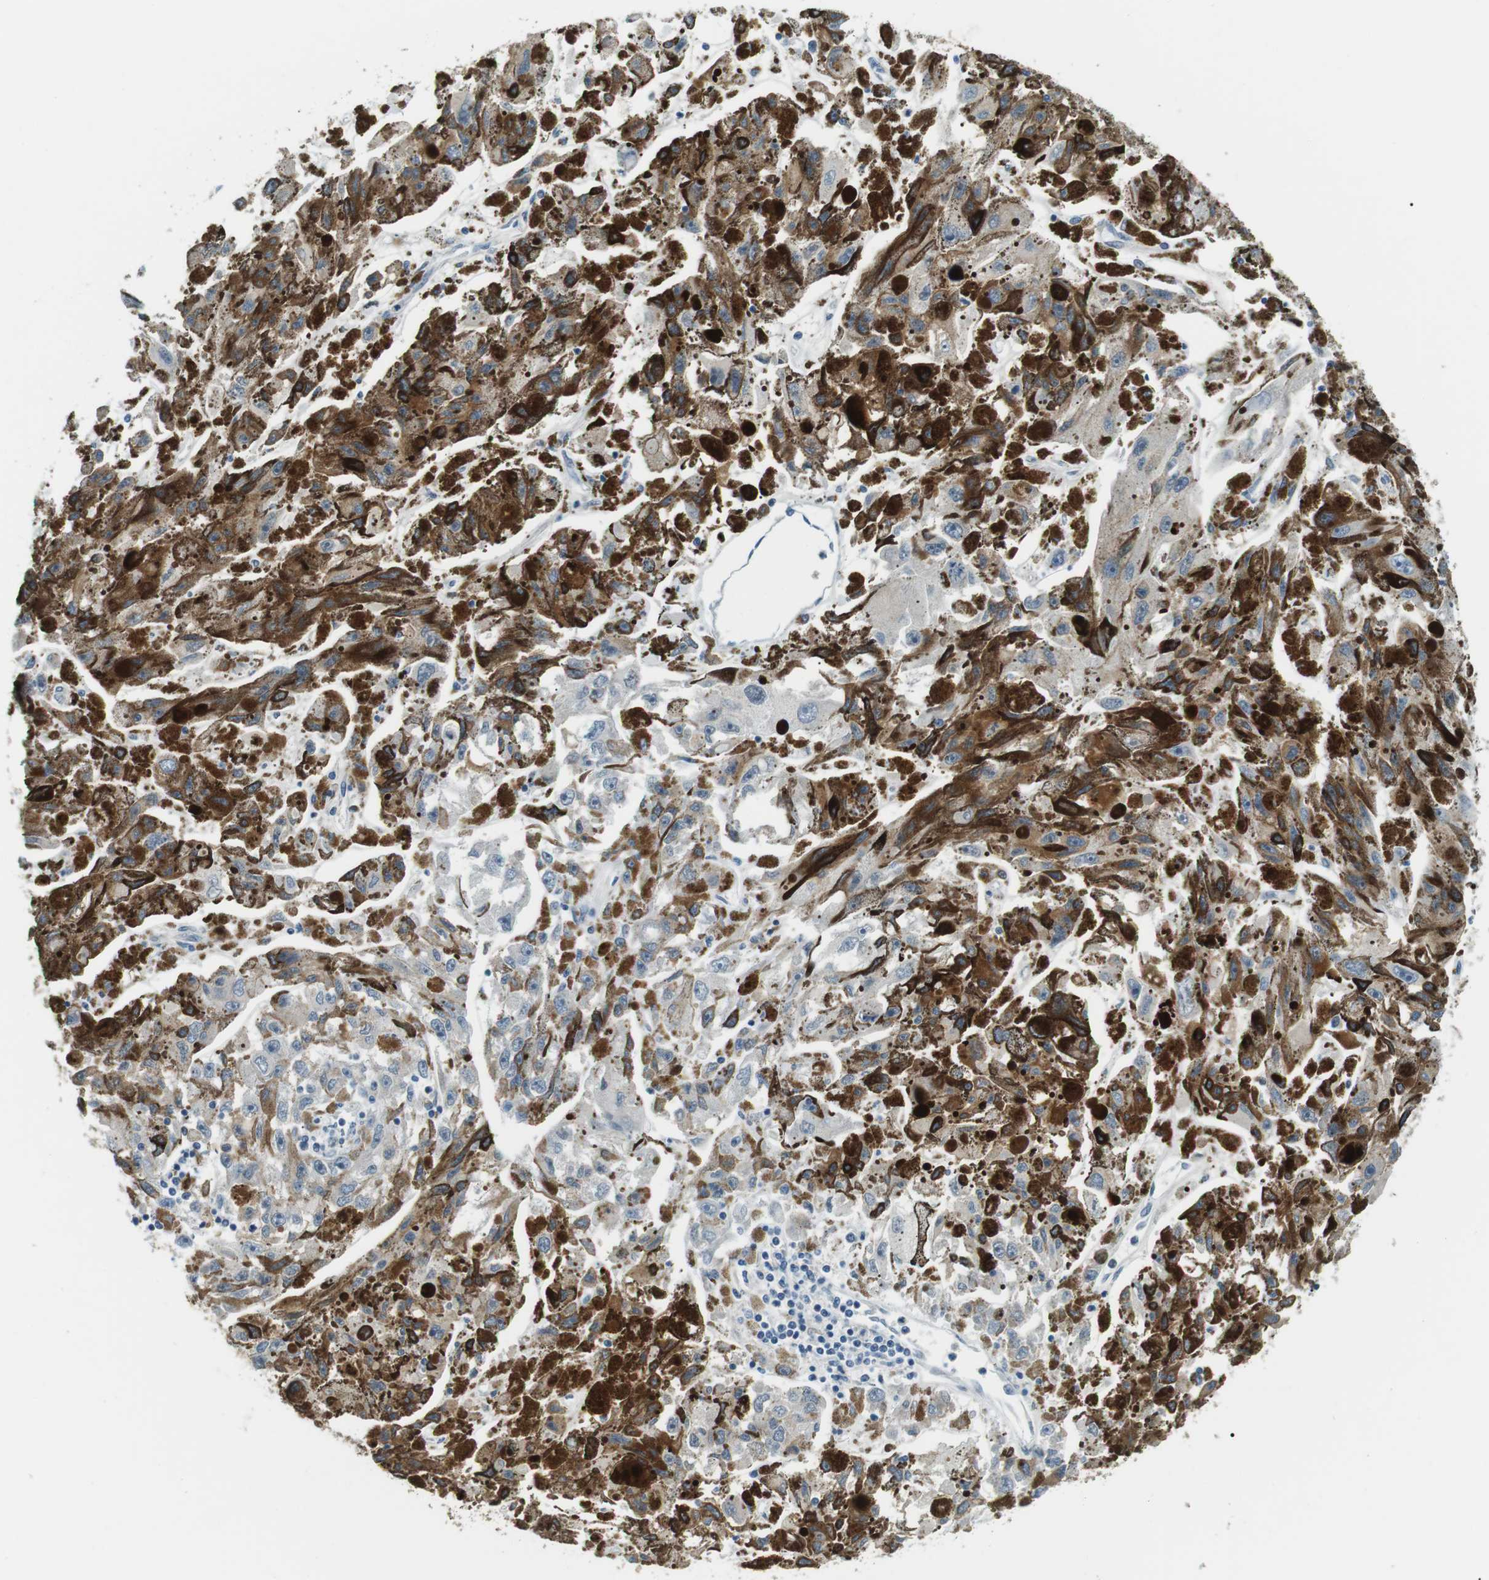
{"staining": {"intensity": "negative", "quantity": "none", "location": "none"}, "tissue": "melanoma", "cell_type": "Tumor cells", "image_type": "cancer", "snomed": [{"axis": "morphology", "description": "Malignant melanoma, NOS"}, {"axis": "topography", "description": "Skin"}], "caption": "Protein analysis of malignant melanoma demonstrates no significant positivity in tumor cells.", "gene": "SERPINB2", "patient": {"sex": "female", "age": 104}}